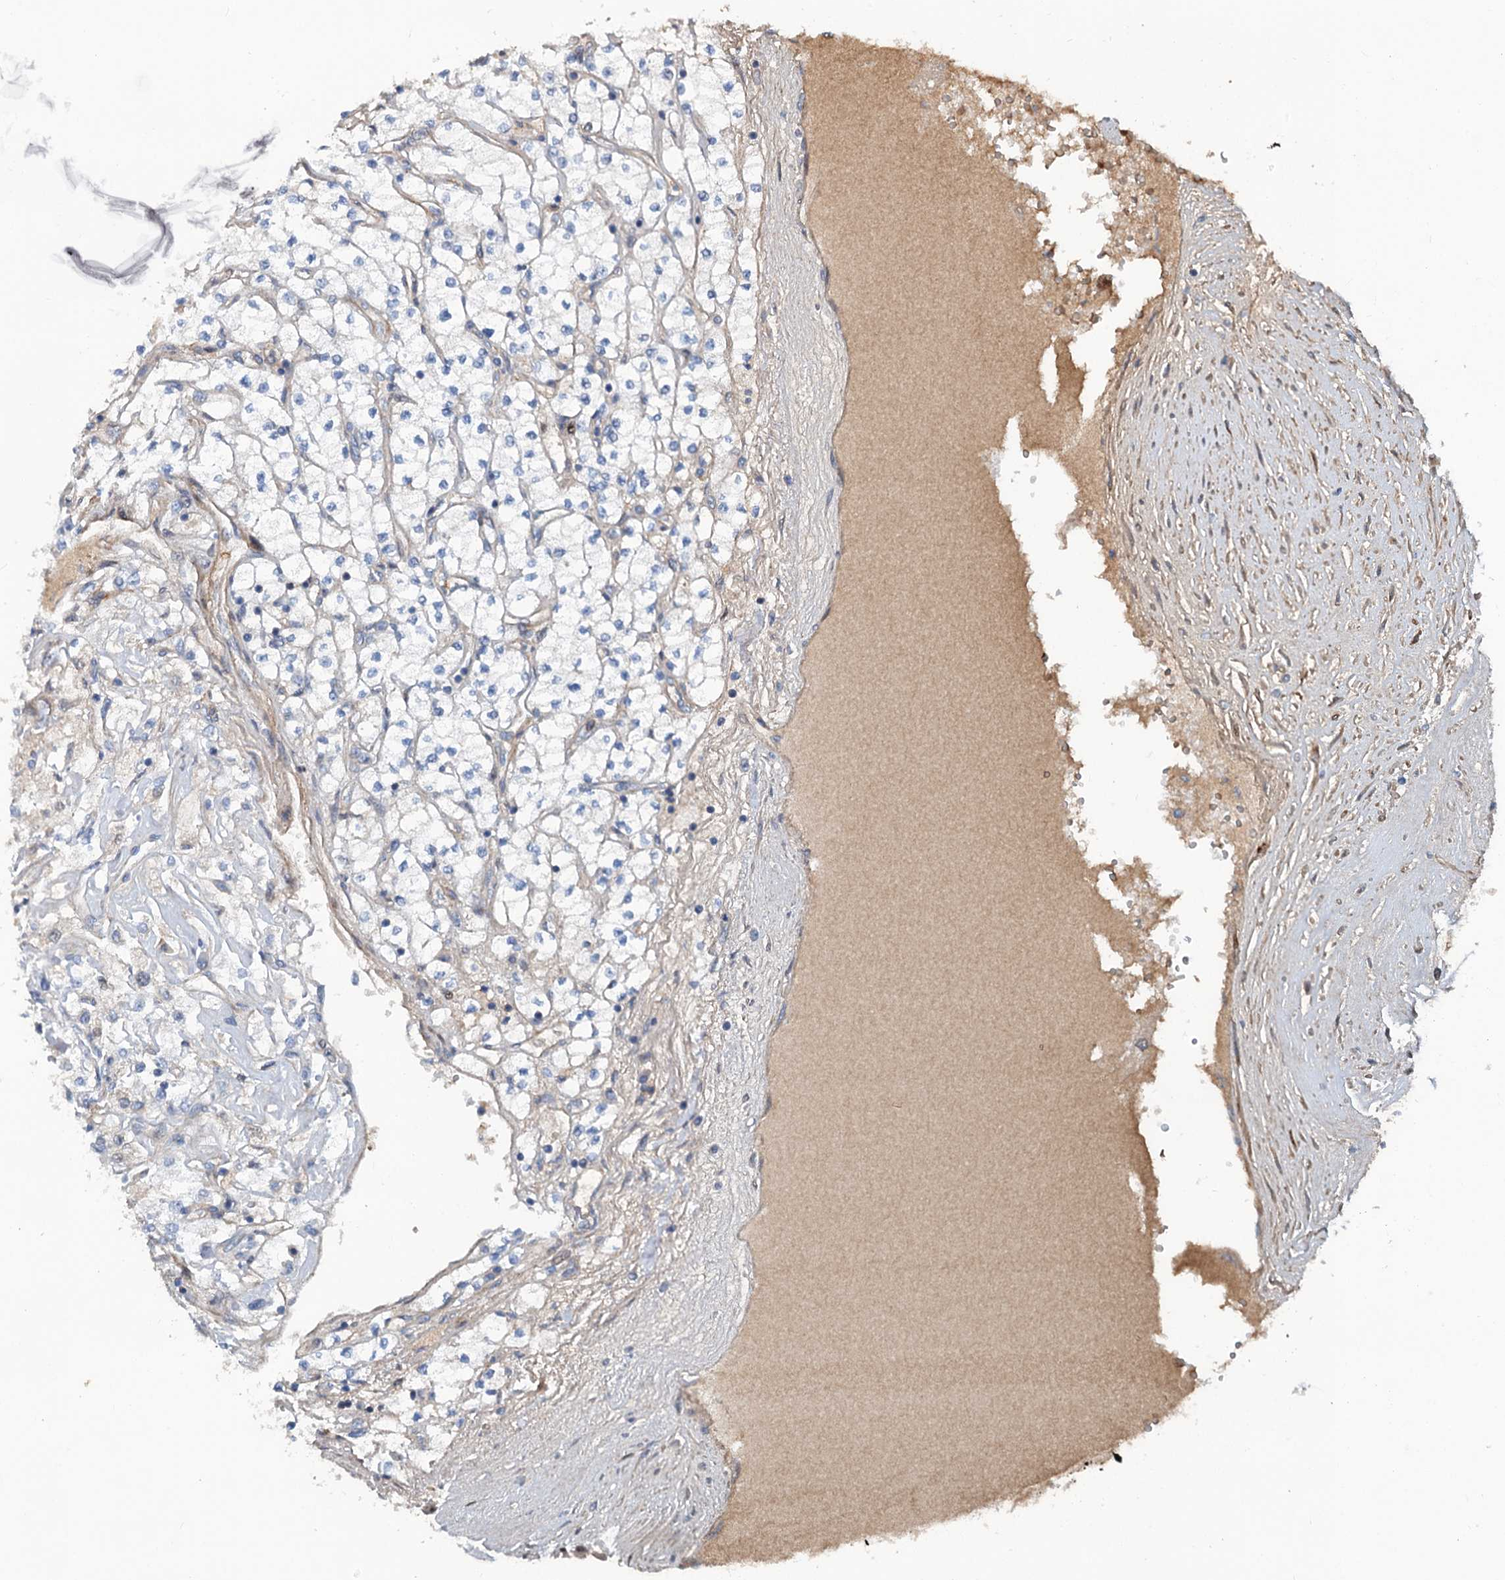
{"staining": {"intensity": "weak", "quantity": "<25%", "location": "cytoplasmic/membranous"}, "tissue": "renal cancer", "cell_type": "Tumor cells", "image_type": "cancer", "snomed": [{"axis": "morphology", "description": "Adenocarcinoma, NOS"}, {"axis": "topography", "description": "Kidney"}], "caption": "This is an immunohistochemistry histopathology image of human adenocarcinoma (renal). There is no positivity in tumor cells.", "gene": "TEDC1", "patient": {"sex": "male", "age": 80}}